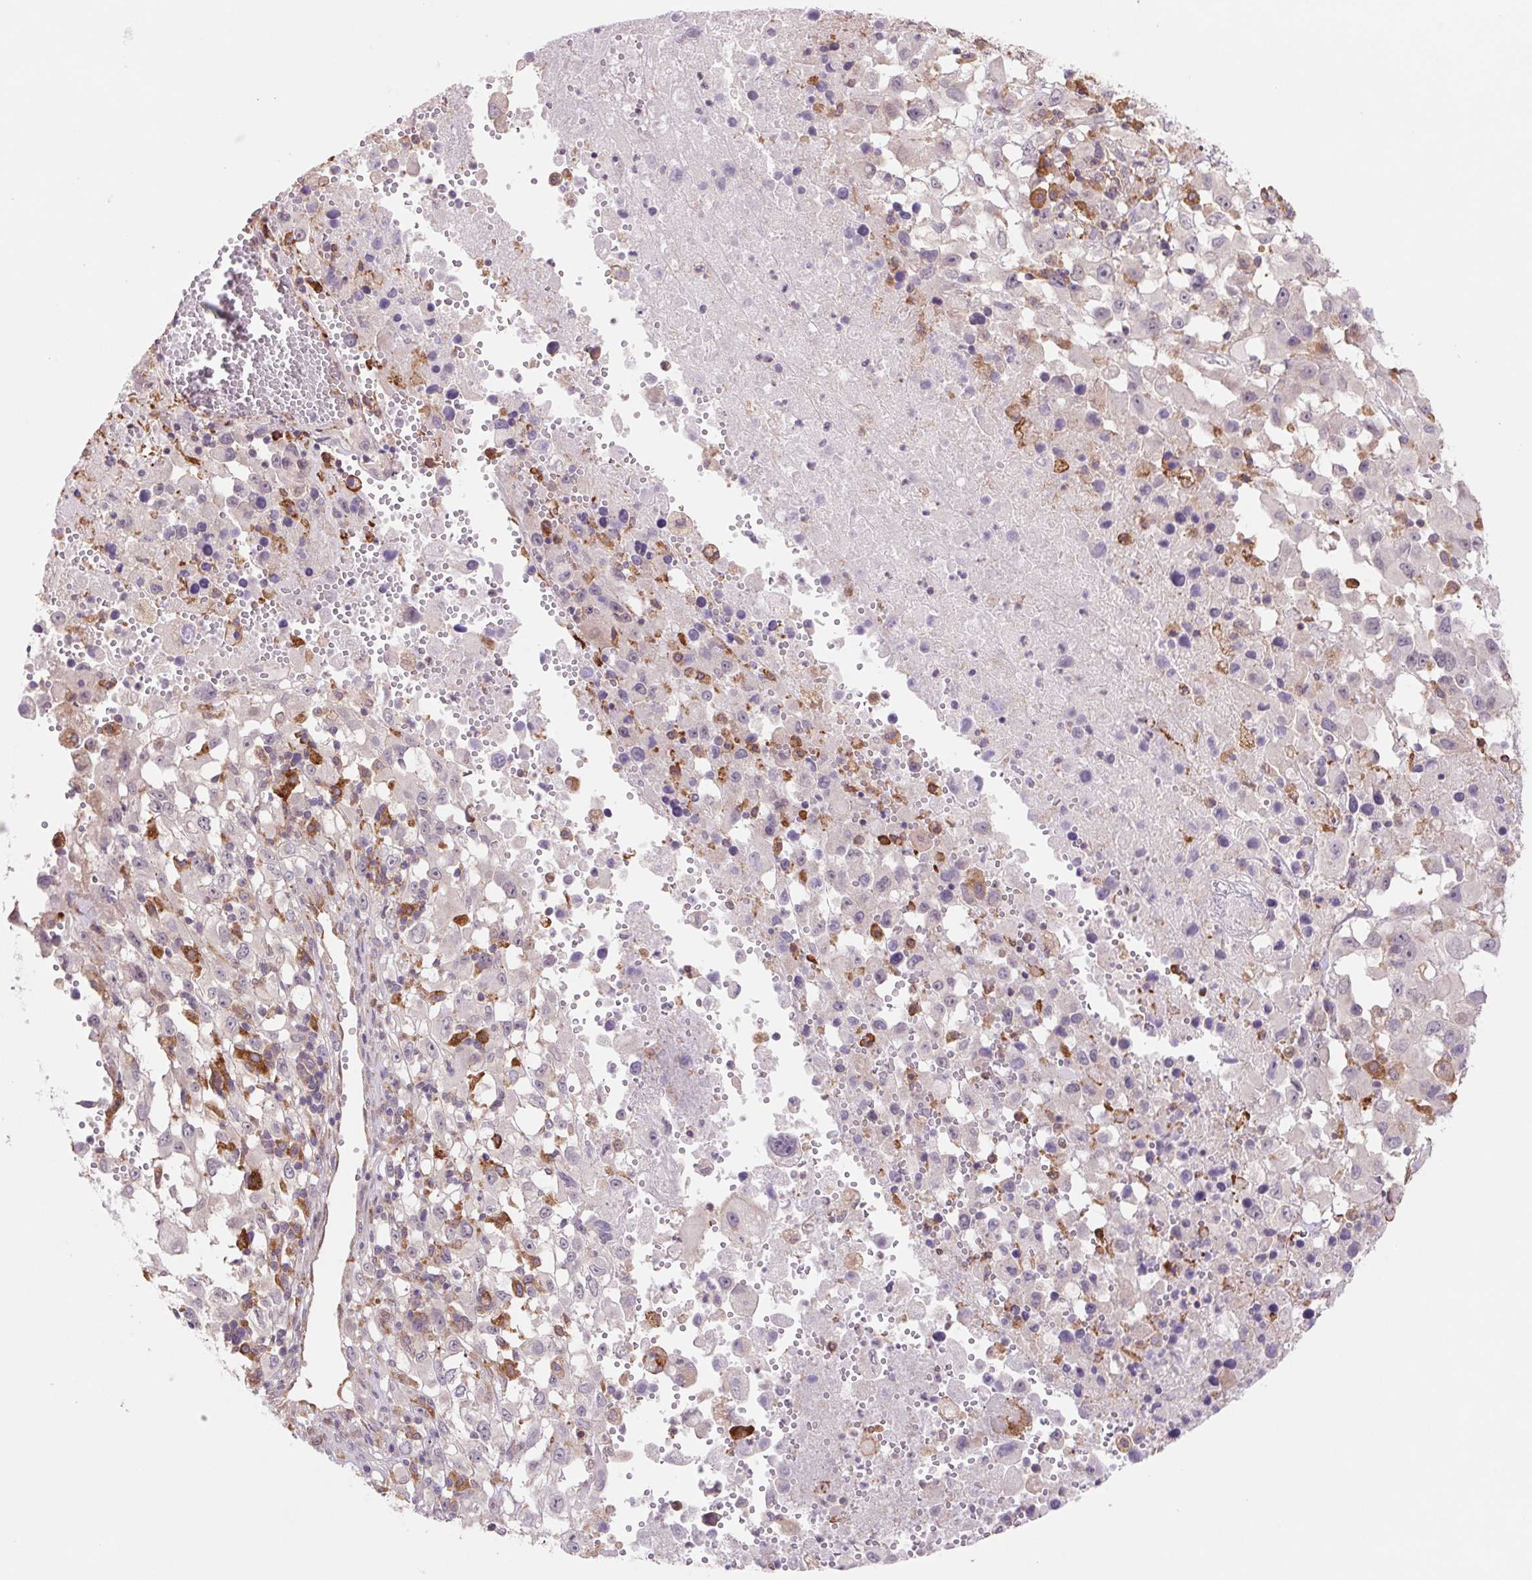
{"staining": {"intensity": "negative", "quantity": "none", "location": "none"}, "tissue": "melanoma", "cell_type": "Tumor cells", "image_type": "cancer", "snomed": [{"axis": "morphology", "description": "Malignant melanoma, Metastatic site"}, {"axis": "topography", "description": "Soft tissue"}], "caption": "Immunohistochemistry image of melanoma stained for a protein (brown), which demonstrates no positivity in tumor cells. (DAB immunohistochemistry (IHC) visualized using brightfield microscopy, high magnification).", "gene": "KLHL20", "patient": {"sex": "male", "age": 50}}